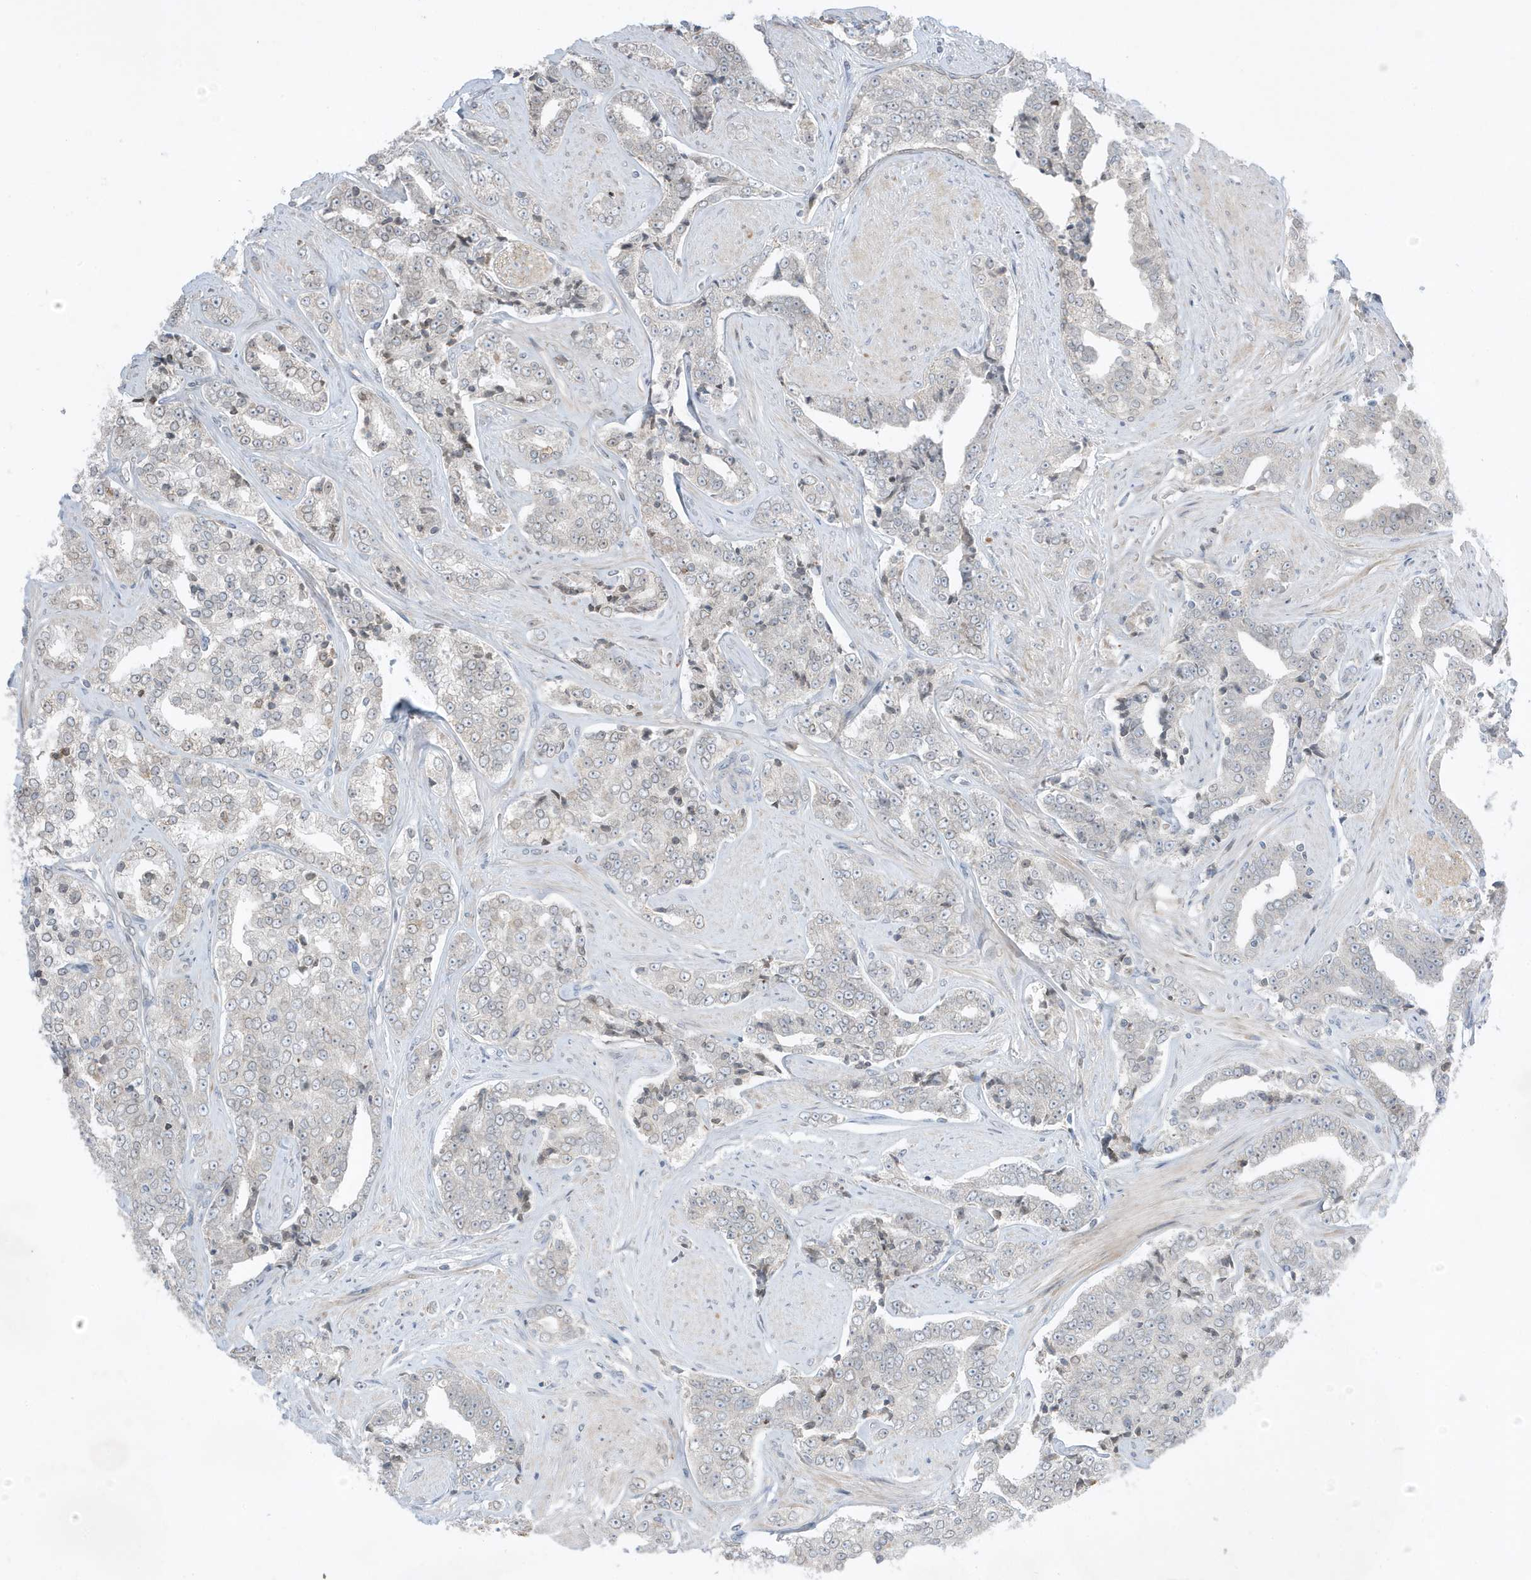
{"staining": {"intensity": "negative", "quantity": "none", "location": "none"}, "tissue": "prostate cancer", "cell_type": "Tumor cells", "image_type": "cancer", "snomed": [{"axis": "morphology", "description": "Adenocarcinoma, High grade"}, {"axis": "topography", "description": "Prostate"}], "caption": "The IHC histopathology image has no significant positivity in tumor cells of prostate cancer (adenocarcinoma (high-grade)) tissue.", "gene": "FNDC1", "patient": {"sex": "male", "age": 71}}